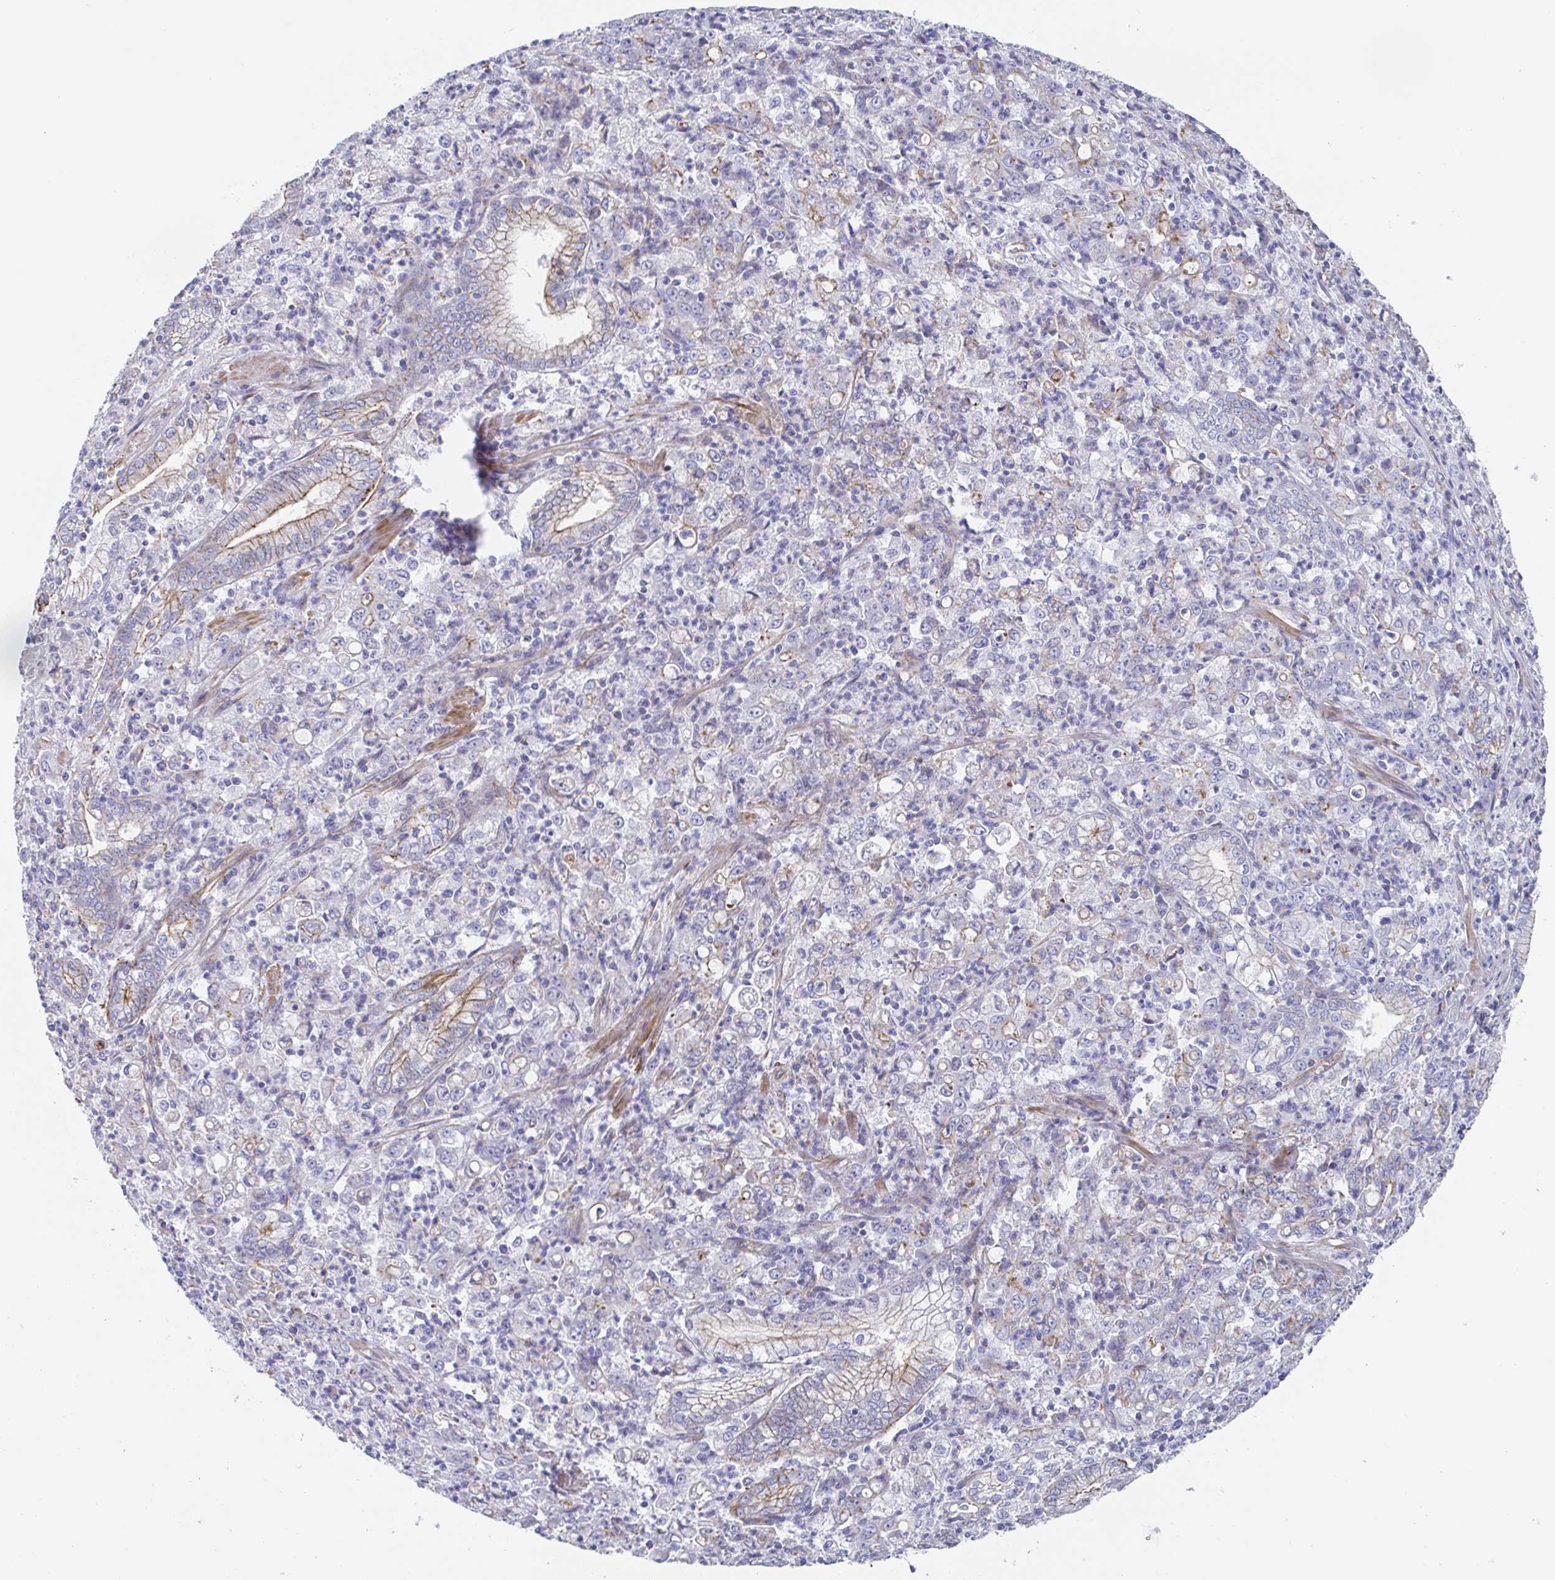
{"staining": {"intensity": "moderate", "quantity": "<25%", "location": "cytoplasmic/membranous"}, "tissue": "stomach cancer", "cell_type": "Tumor cells", "image_type": "cancer", "snomed": [{"axis": "morphology", "description": "Adenocarcinoma, NOS"}, {"axis": "topography", "description": "Stomach, lower"}], "caption": "IHC of stomach cancer shows low levels of moderate cytoplasmic/membranous staining in approximately <25% of tumor cells.", "gene": "TRAM2", "patient": {"sex": "female", "age": 71}}